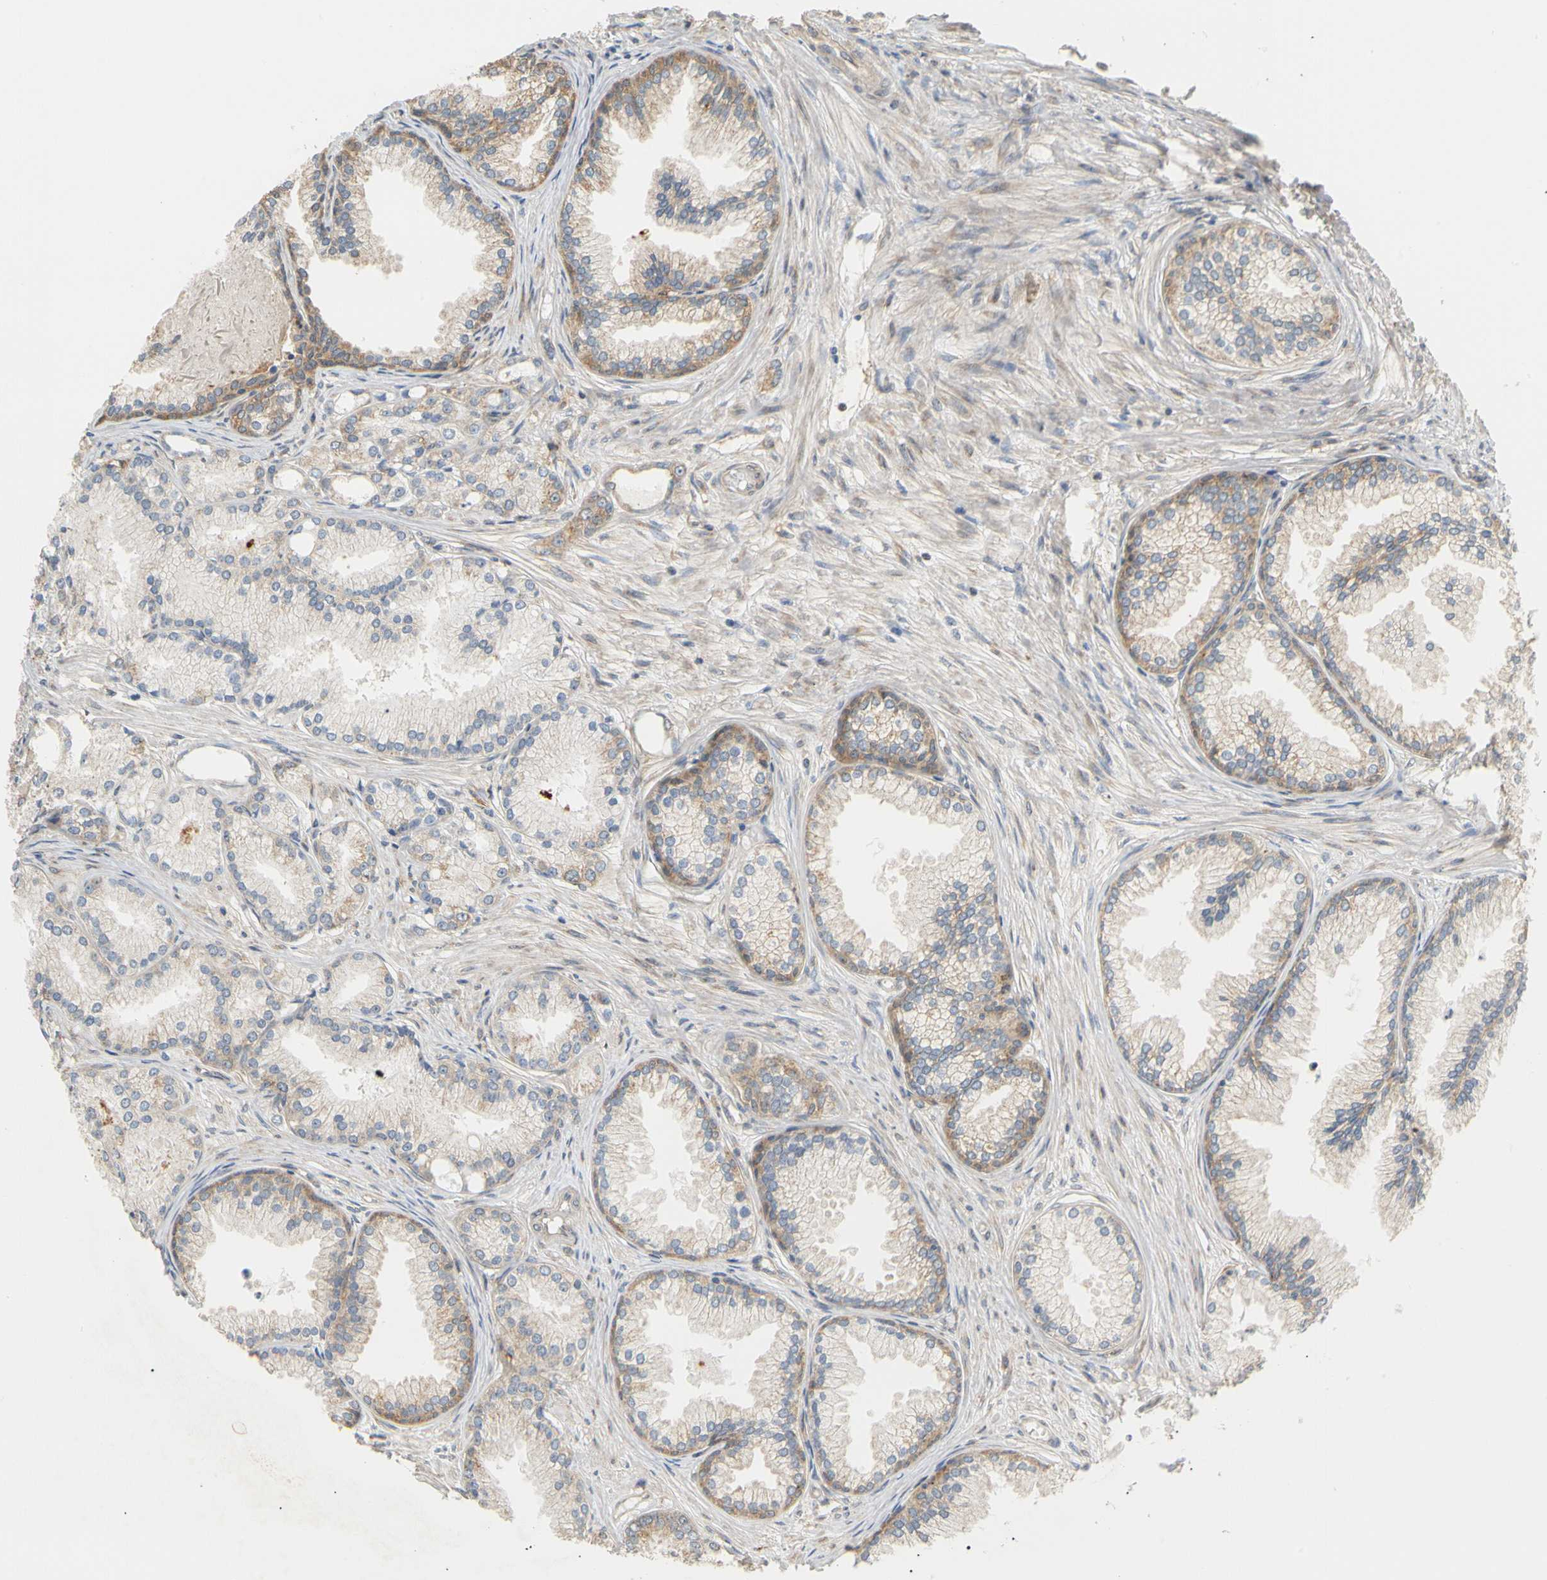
{"staining": {"intensity": "moderate", "quantity": "25%-75%", "location": "cytoplasmic/membranous"}, "tissue": "prostate cancer", "cell_type": "Tumor cells", "image_type": "cancer", "snomed": [{"axis": "morphology", "description": "Adenocarcinoma, Low grade"}, {"axis": "topography", "description": "Prostate"}], "caption": "Approximately 25%-75% of tumor cells in human low-grade adenocarcinoma (prostate) reveal moderate cytoplasmic/membranous protein staining as visualized by brown immunohistochemical staining.", "gene": "ANKHD1", "patient": {"sex": "male", "age": 72}}